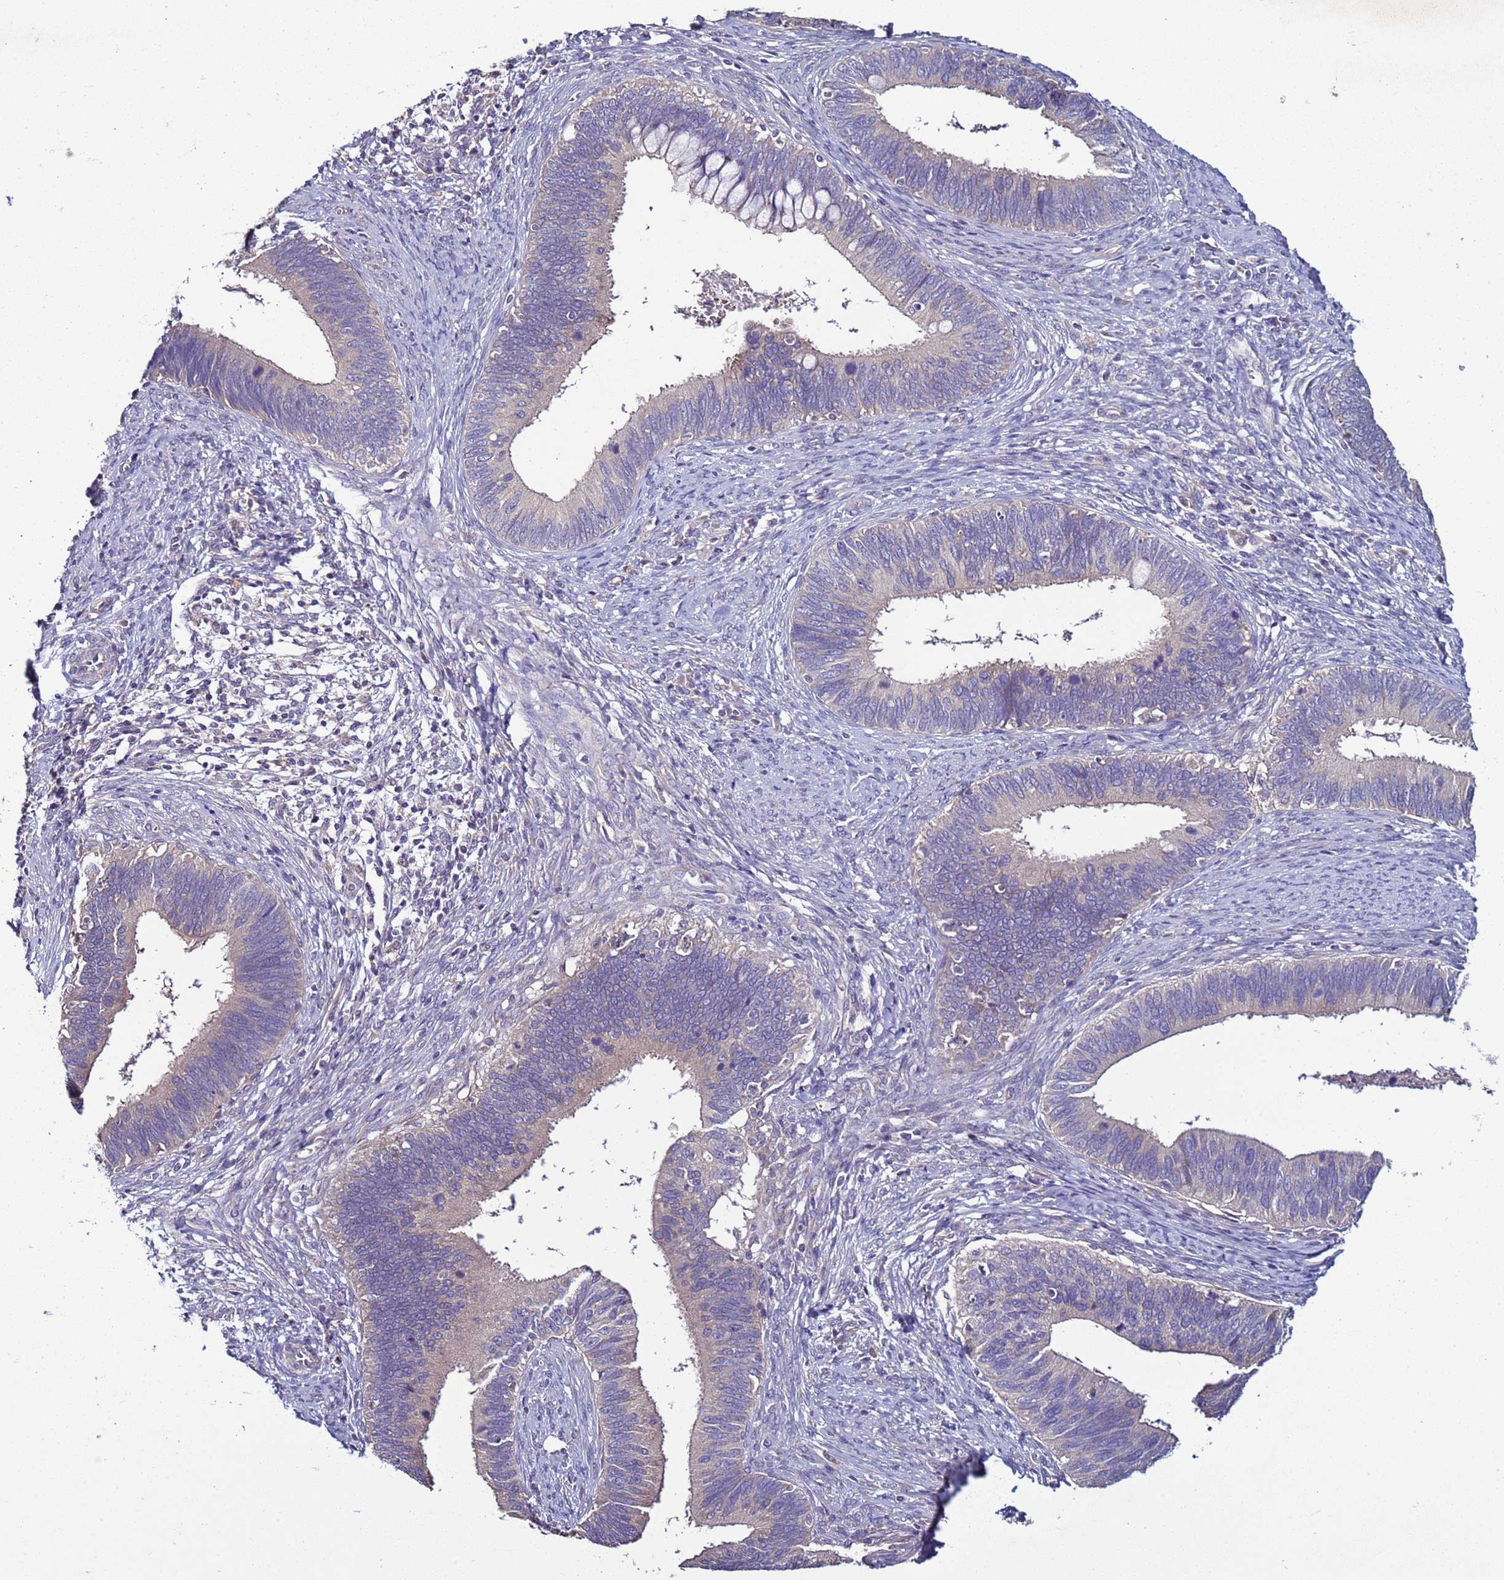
{"staining": {"intensity": "negative", "quantity": "none", "location": "none"}, "tissue": "cervical cancer", "cell_type": "Tumor cells", "image_type": "cancer", "snomed": [{"axis": "morphology", "description": "Adenocarcinoma, NOS"}, {"axis": "topography", "description": "Cervix"}], "caption": "This is a micrograph of immunohistochemistry (IHC) staining of cervical cancer (adenocarcinoma), which shows no expression in tumor cells. (Stains: DAB immunohistochemistry (IHC) with hematoxylin counter stain, Microscopy: brightfield microscopy at high magnification).", "gene": "RABL2B", "patient": {"sex": "female", "age": 42}}